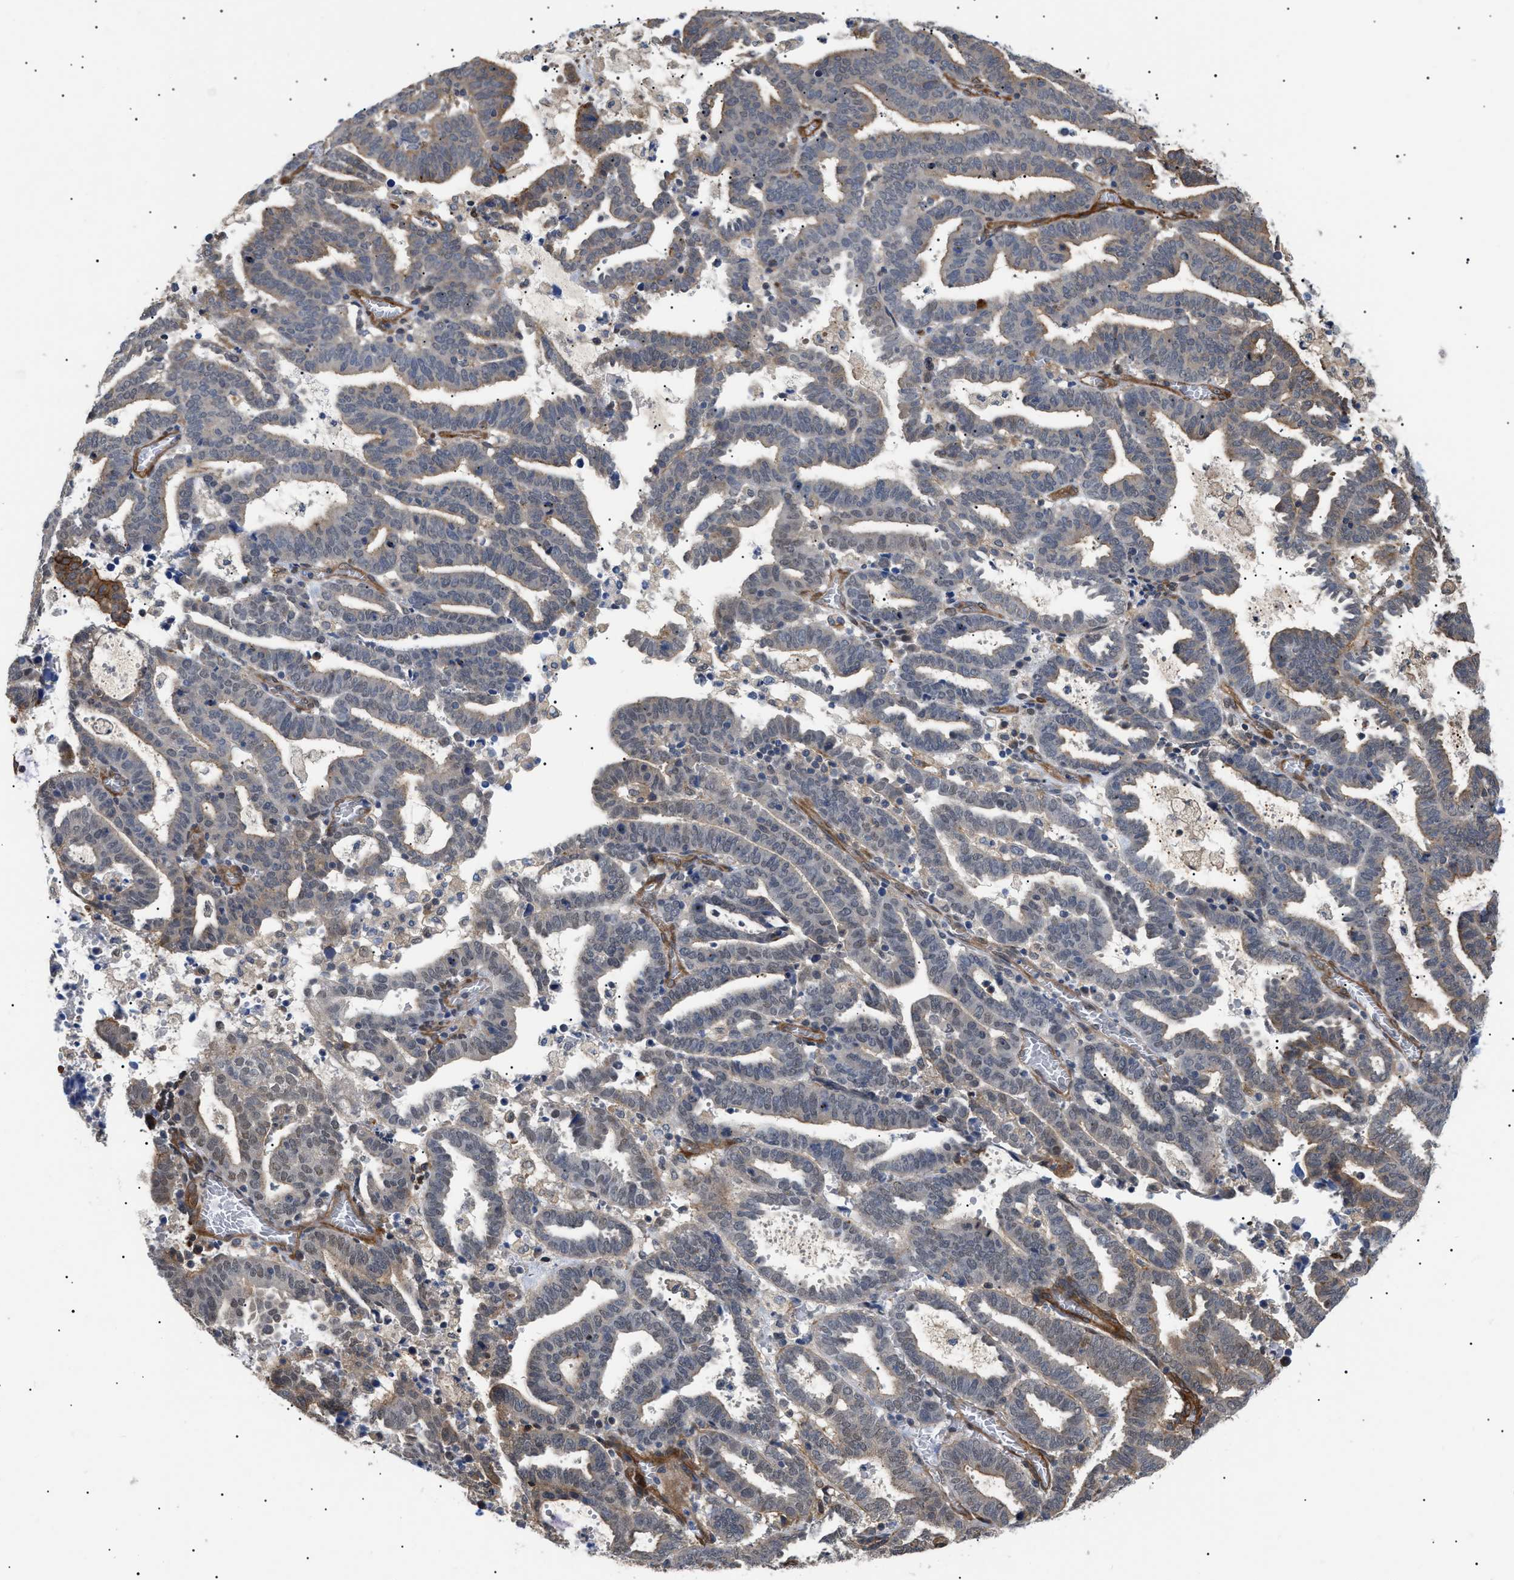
{"staining": {"intensity": "weak", "quantity": "25%-75%", "location": "nuclear"}, "tissue": "endometrial cancer", "cell_type": "Tumor cells", "image_type": "cancer", "snomed": [{"axis": "morphology", "description": "Adenocarcinoma, NOS"}, {"axis": "topography", "description": "Uterus"}], "caption": "A low amount of weak nuclear staining is seen in about 25%-75% of tumor cells in endometrial adenocarcinoma tissue. The staining was performed using DAB (3,3'-diaminobenzidine), with brown indicating positive protein expression. Nuclei are stained blue with hematoxylin.", "gene": "CRCP", "patient": {"sex": "female", "age": 83}}